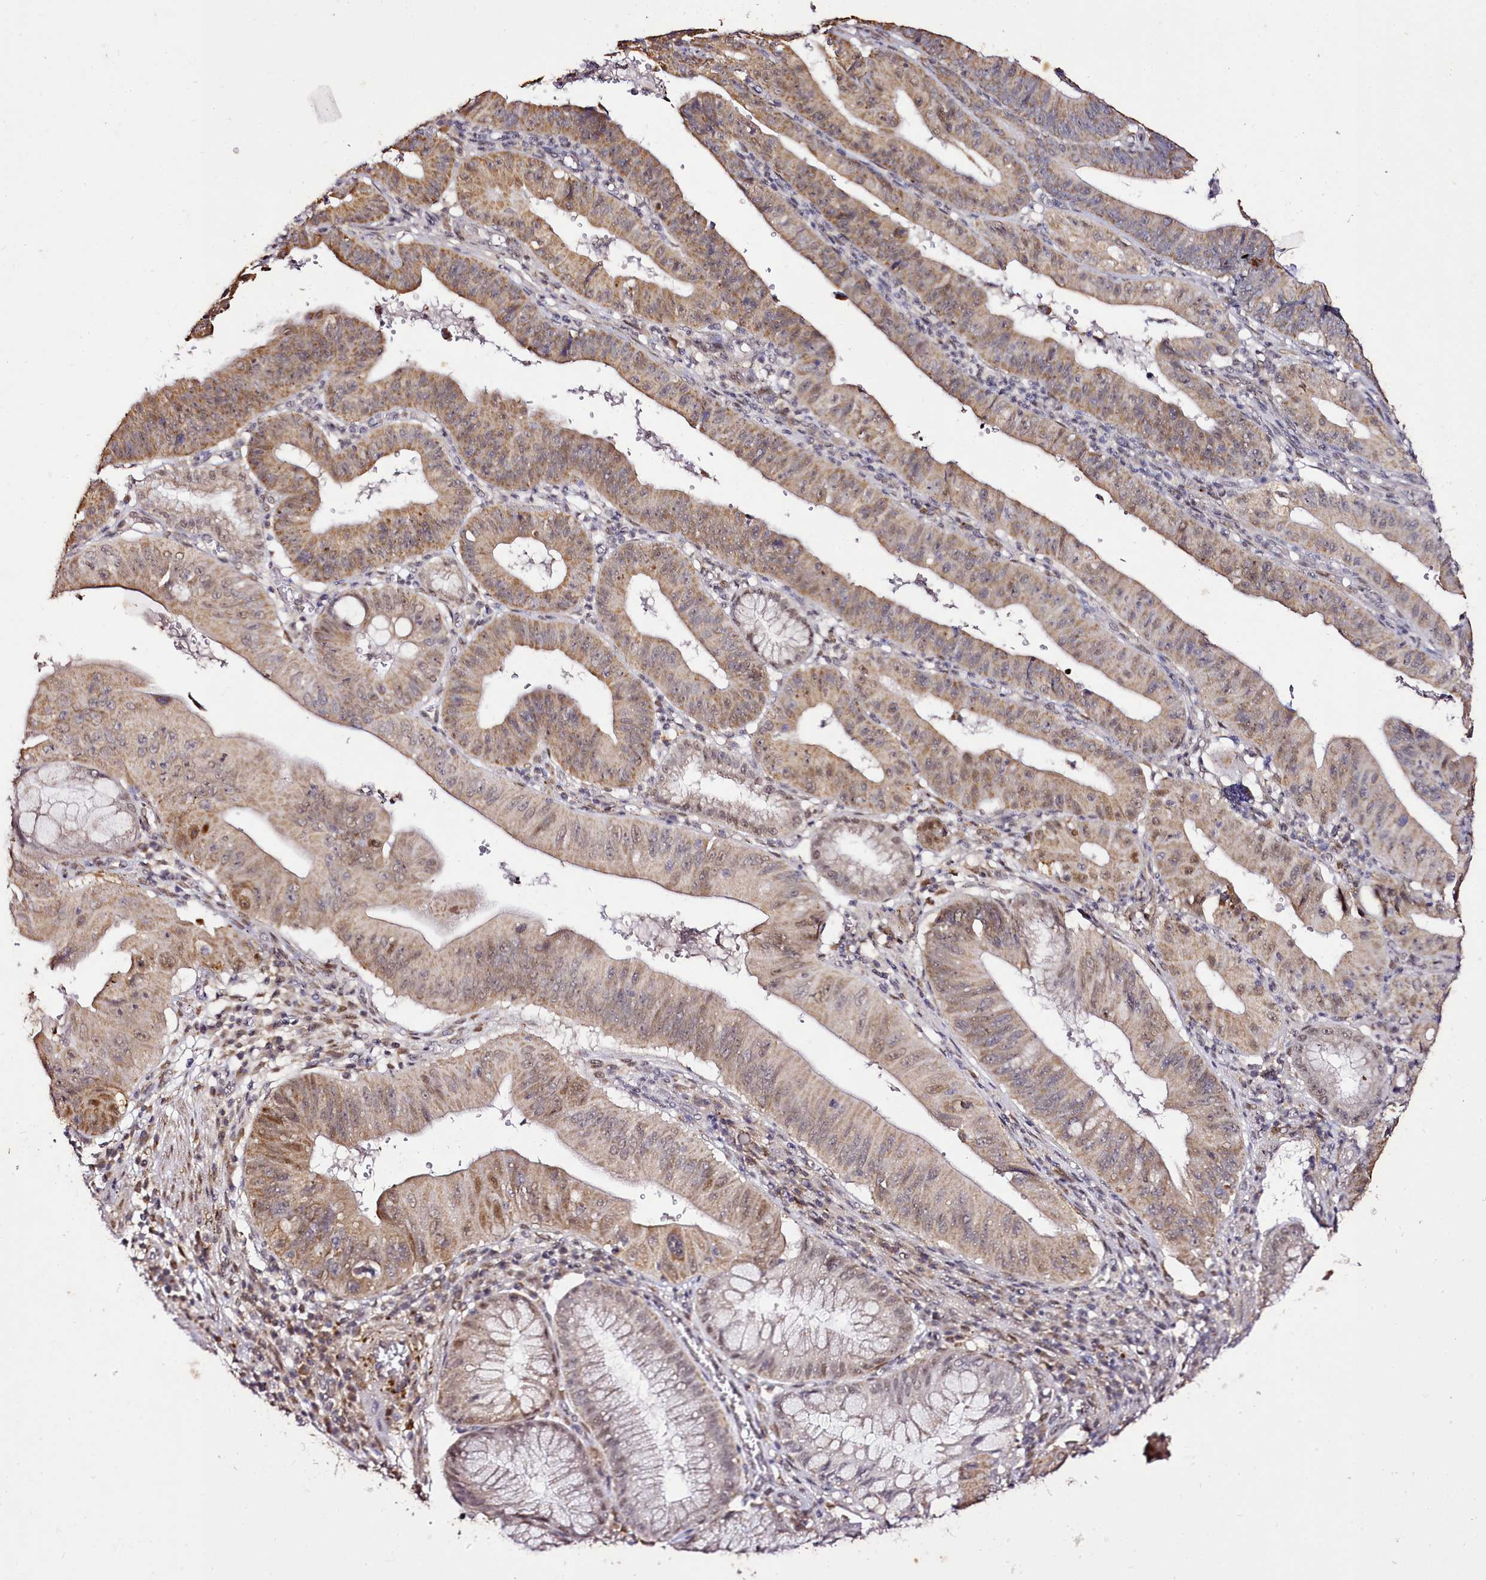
{"staining": {"intensity": "moderate", "quantity": ">75%", "location": "cytoplasmic/membranous,nuclear"}, "tissue": "stomach cancer", "cell_type": "Tumor cells", "image_type": "cancer", "snomed": [{"axis": "morphology", "description": "Adenocarcinoma, NOS"}, {"axis": "topography", "description": "Stomach"}], "caption": "Tumor cells display medium levels of moderate cytoplasmic/membranous and nuclear expression in approximately >75% of cells in human stomach adenocarcinoma.", "gene": "EDIL3", "patient": {"sex": "male", "age": 59}}